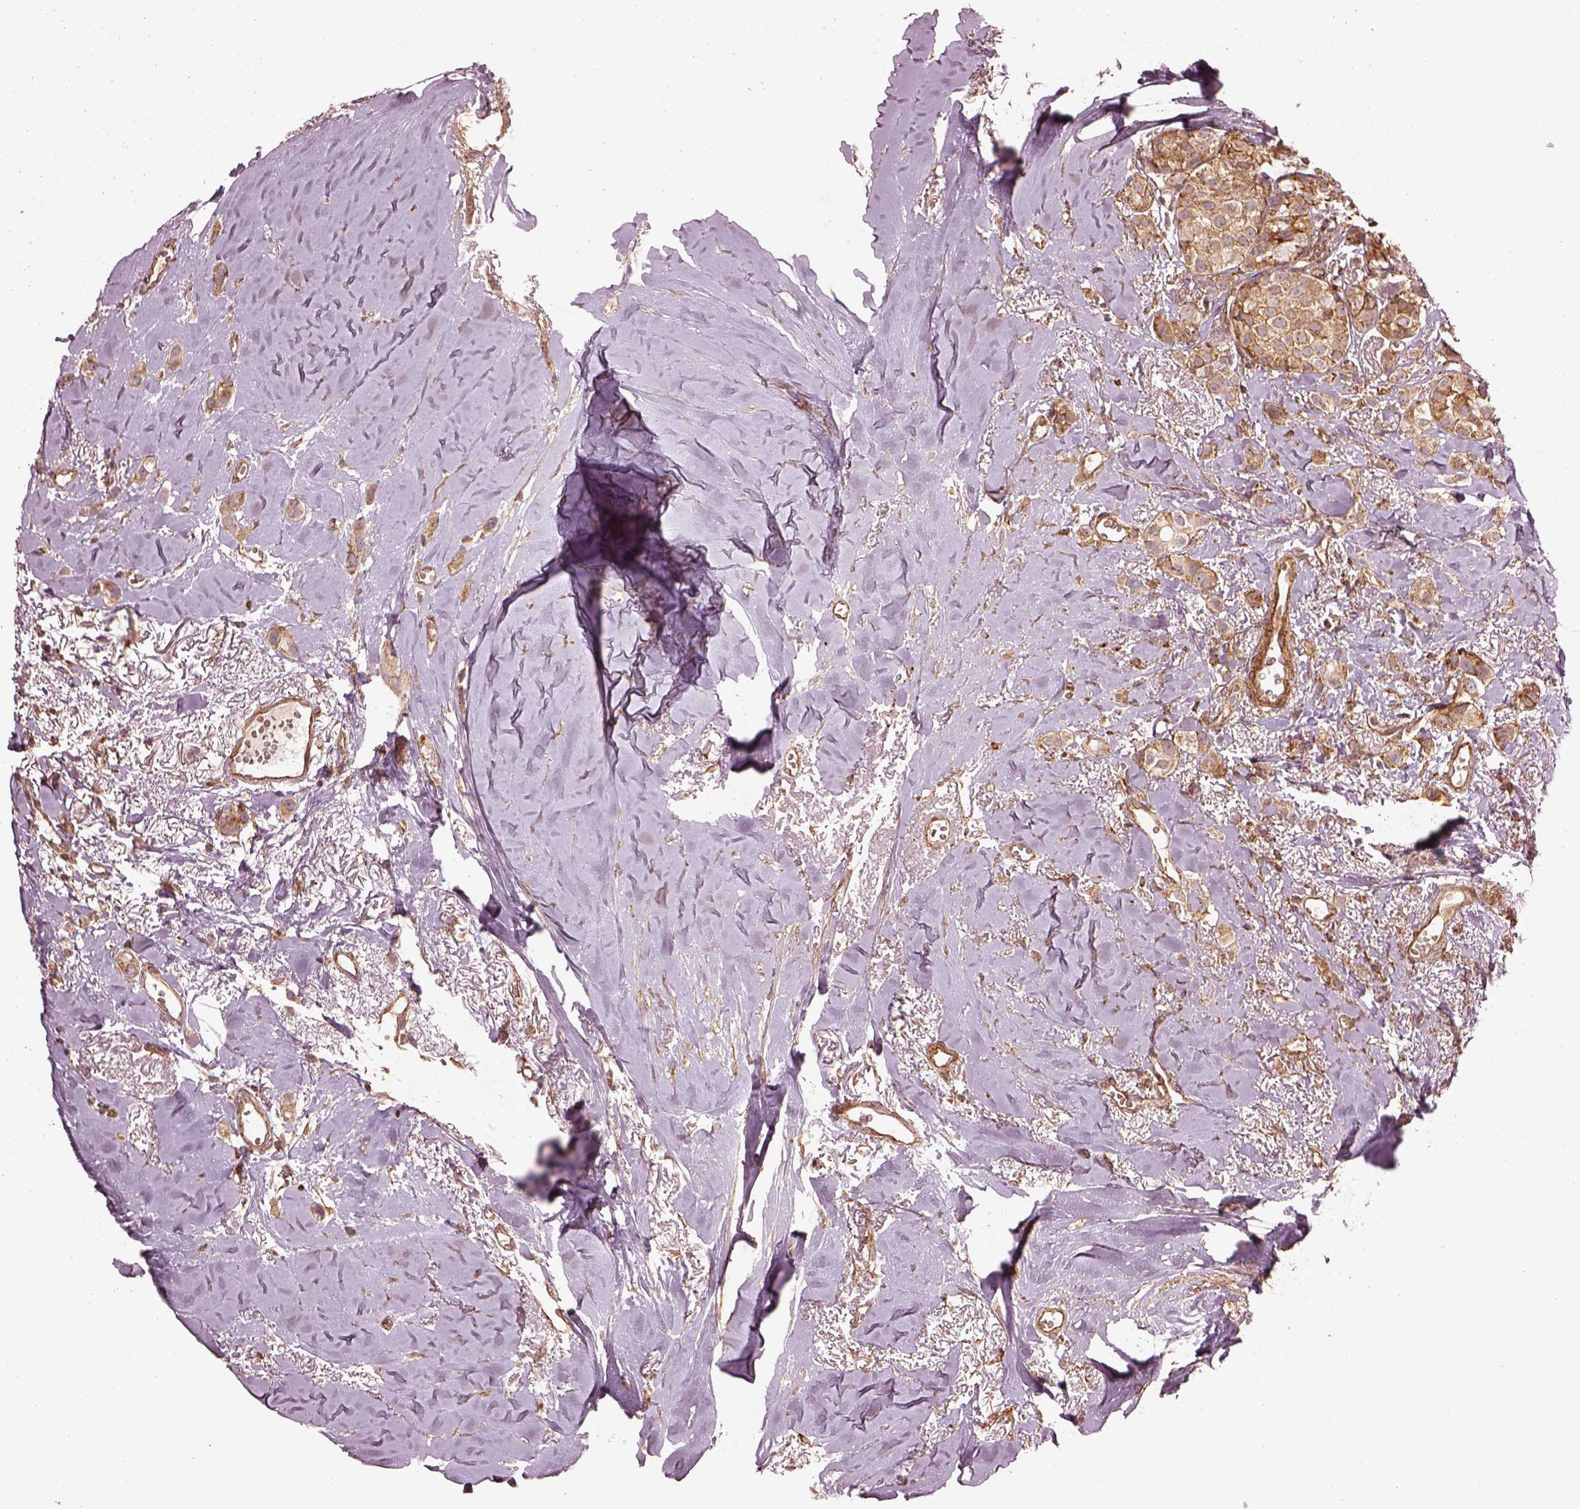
{"staining": {"intensity": "moderate", "quantity": "25%-75%", "location": "cytoplasmic/membranous"}, "tissue": "breast cancer", "cell_type": "Tumor cells", "image_type": "cancer", "snomed": [{"axis": "morphology", "description": "Duct carcinoma"}, {"axis": "topography", "description": "Breast"}], "caption": "Moderate cytoplasmic/membranous protein staining is identified in about 25%-75% of tumor cells in invasive ductal carcinoma (breast).", "gene": "LSM14A", "patient": {"sex": "female", "age": 85}}